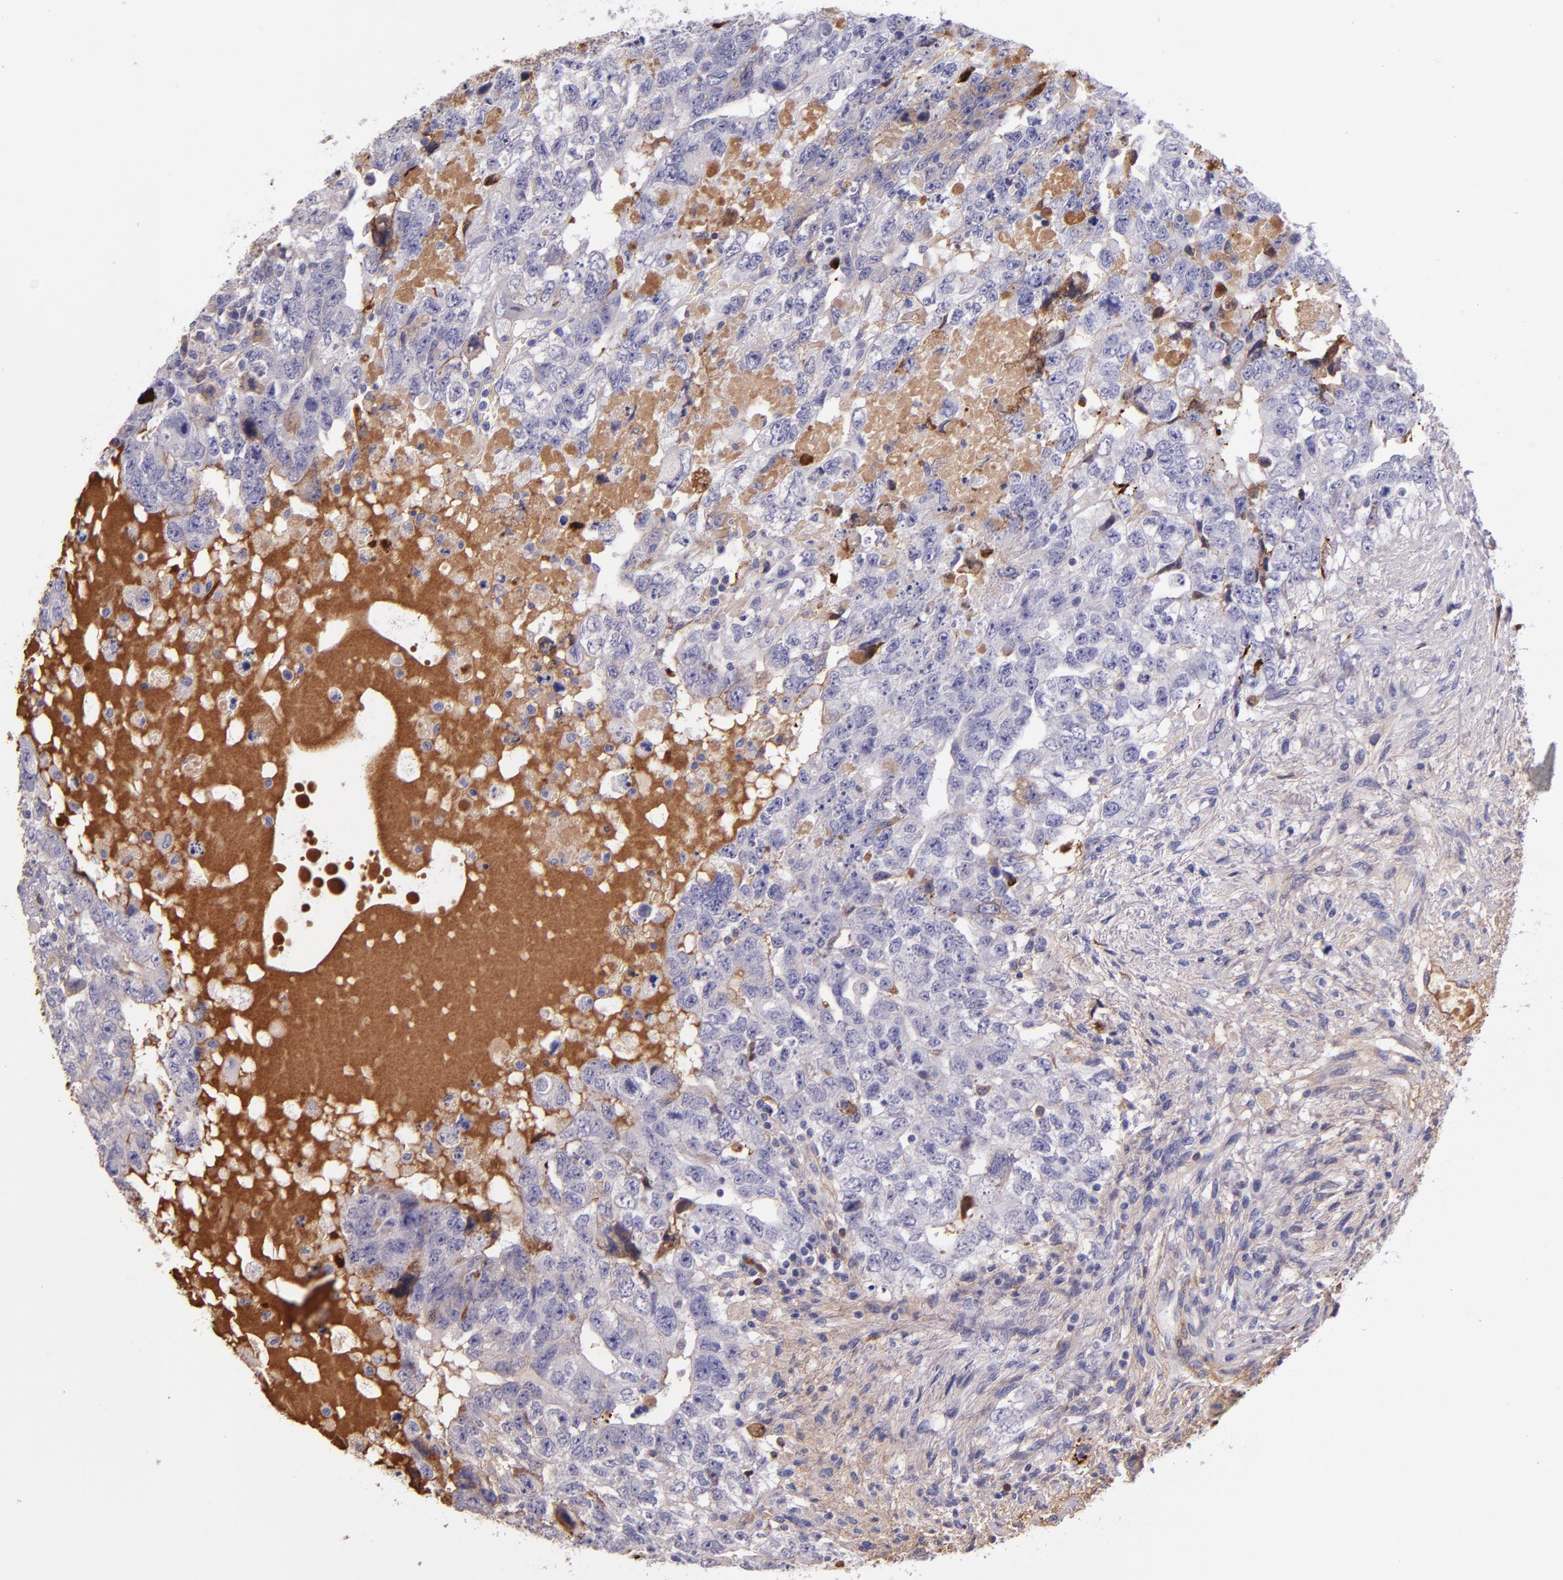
{"staining": {"intensity": "negative", "quantity": "none", "location": "none"}, "tissue": "testis cancer", "cell_type": "Tumor cells", "image_type": "cancer", "snomed": [{"axis": "morphology", "description": "Carcinoma, Embryonal, NOS"}, {"axis": "topography", "description": "Testis"}], "caption": "Immunohistochemical staining of testis cancer (embryonal carcinoma) exhibits no significant staining in tumor cells.", "gene": "KNG1", "patient": {"sex": "male", "age": 36}}